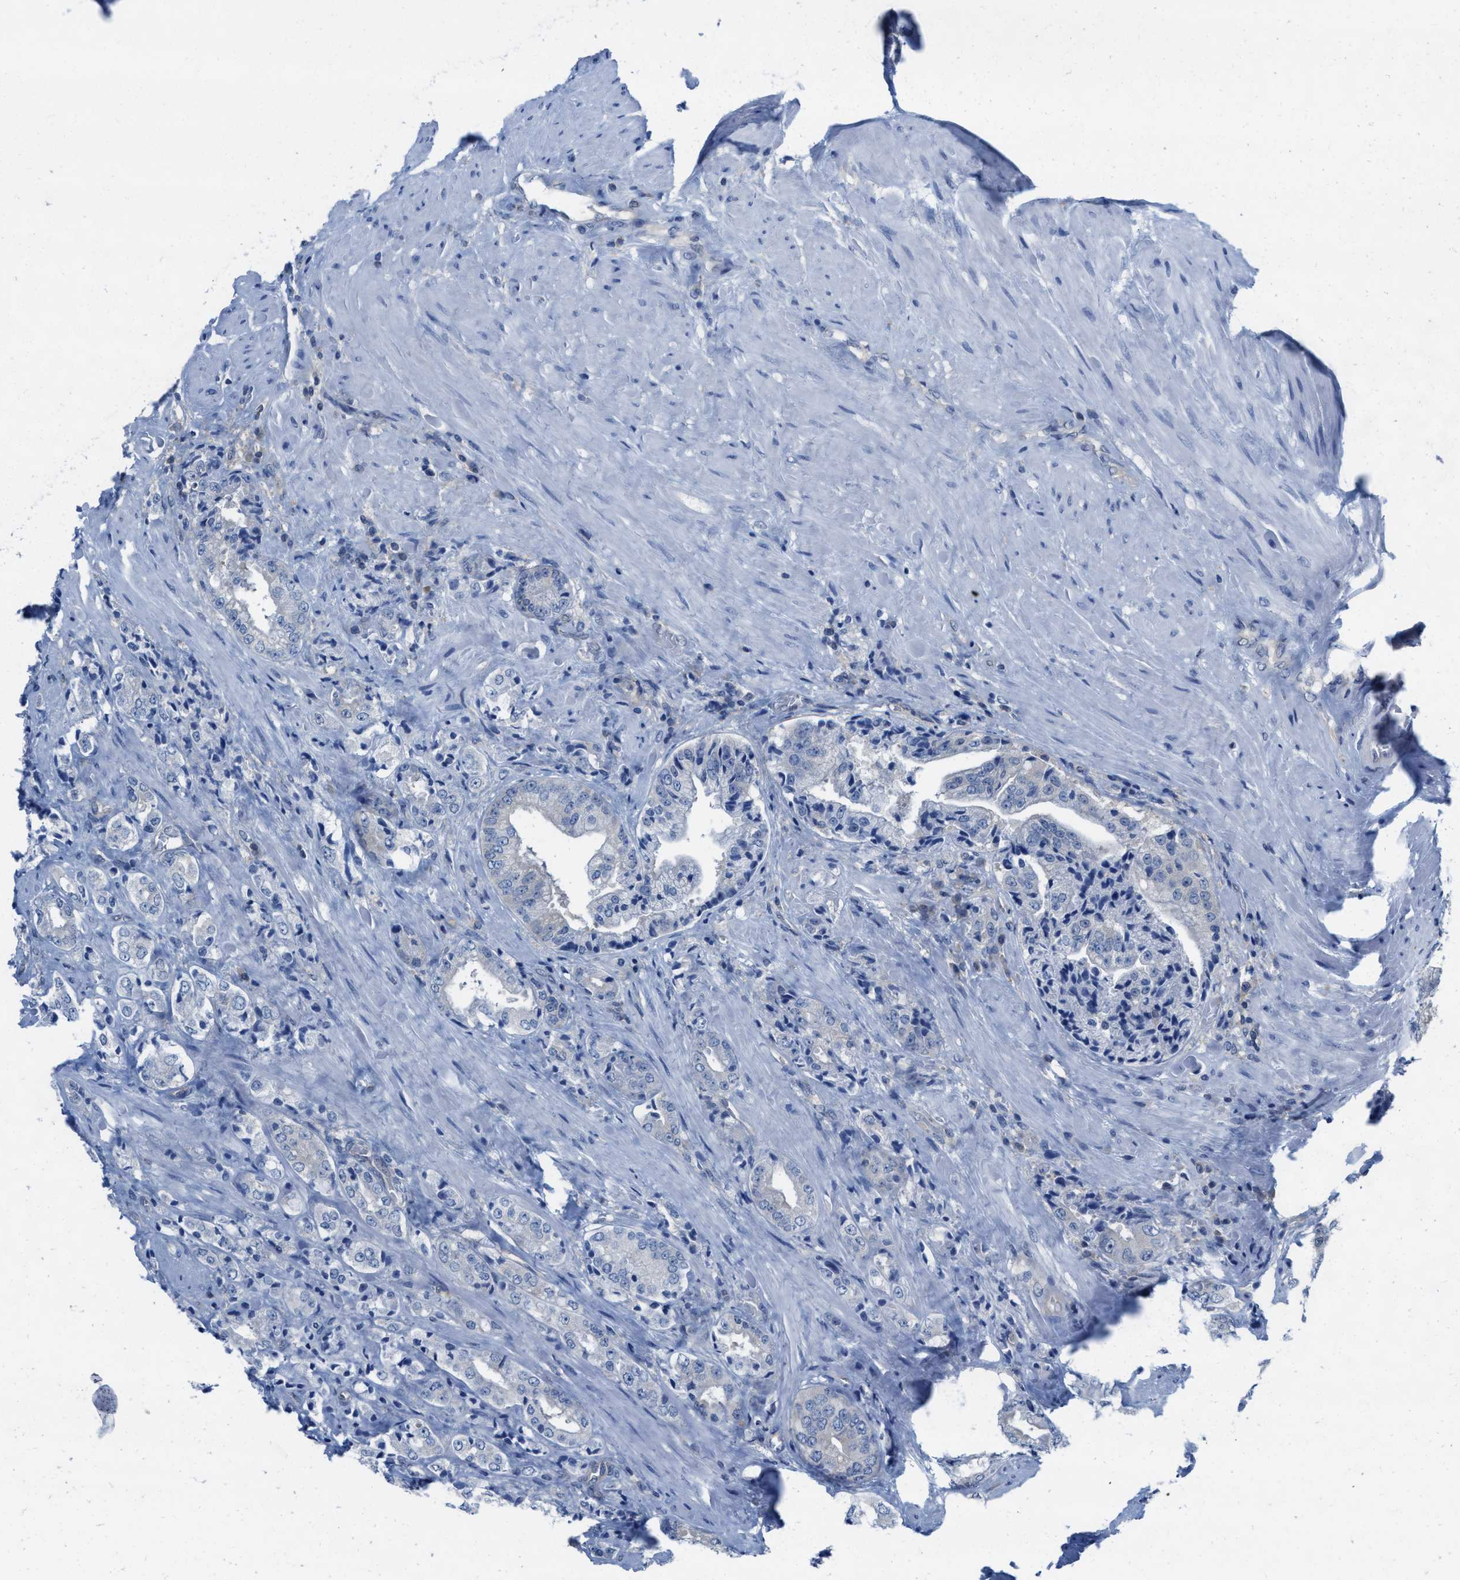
{"staining": {"intensity": "negative", "quantity": "none", "location": "none"}, "tissue": "prostate cancer", "cell_type": "Tumor cells", "image_type": "cancer", "snomed": [{"axis": "morphology", "description": "Adenocarcinoma, High grade"}, {"axis": "topography", "description": "Prostate"}], "caption": "DAB immunohistochemical staining of human high-grade adenocarcinoma (prostate) reveals no significant positivity in tumor cells.", "gene": "NUDT5", "patient": {"sex": "male", "age": 61}}